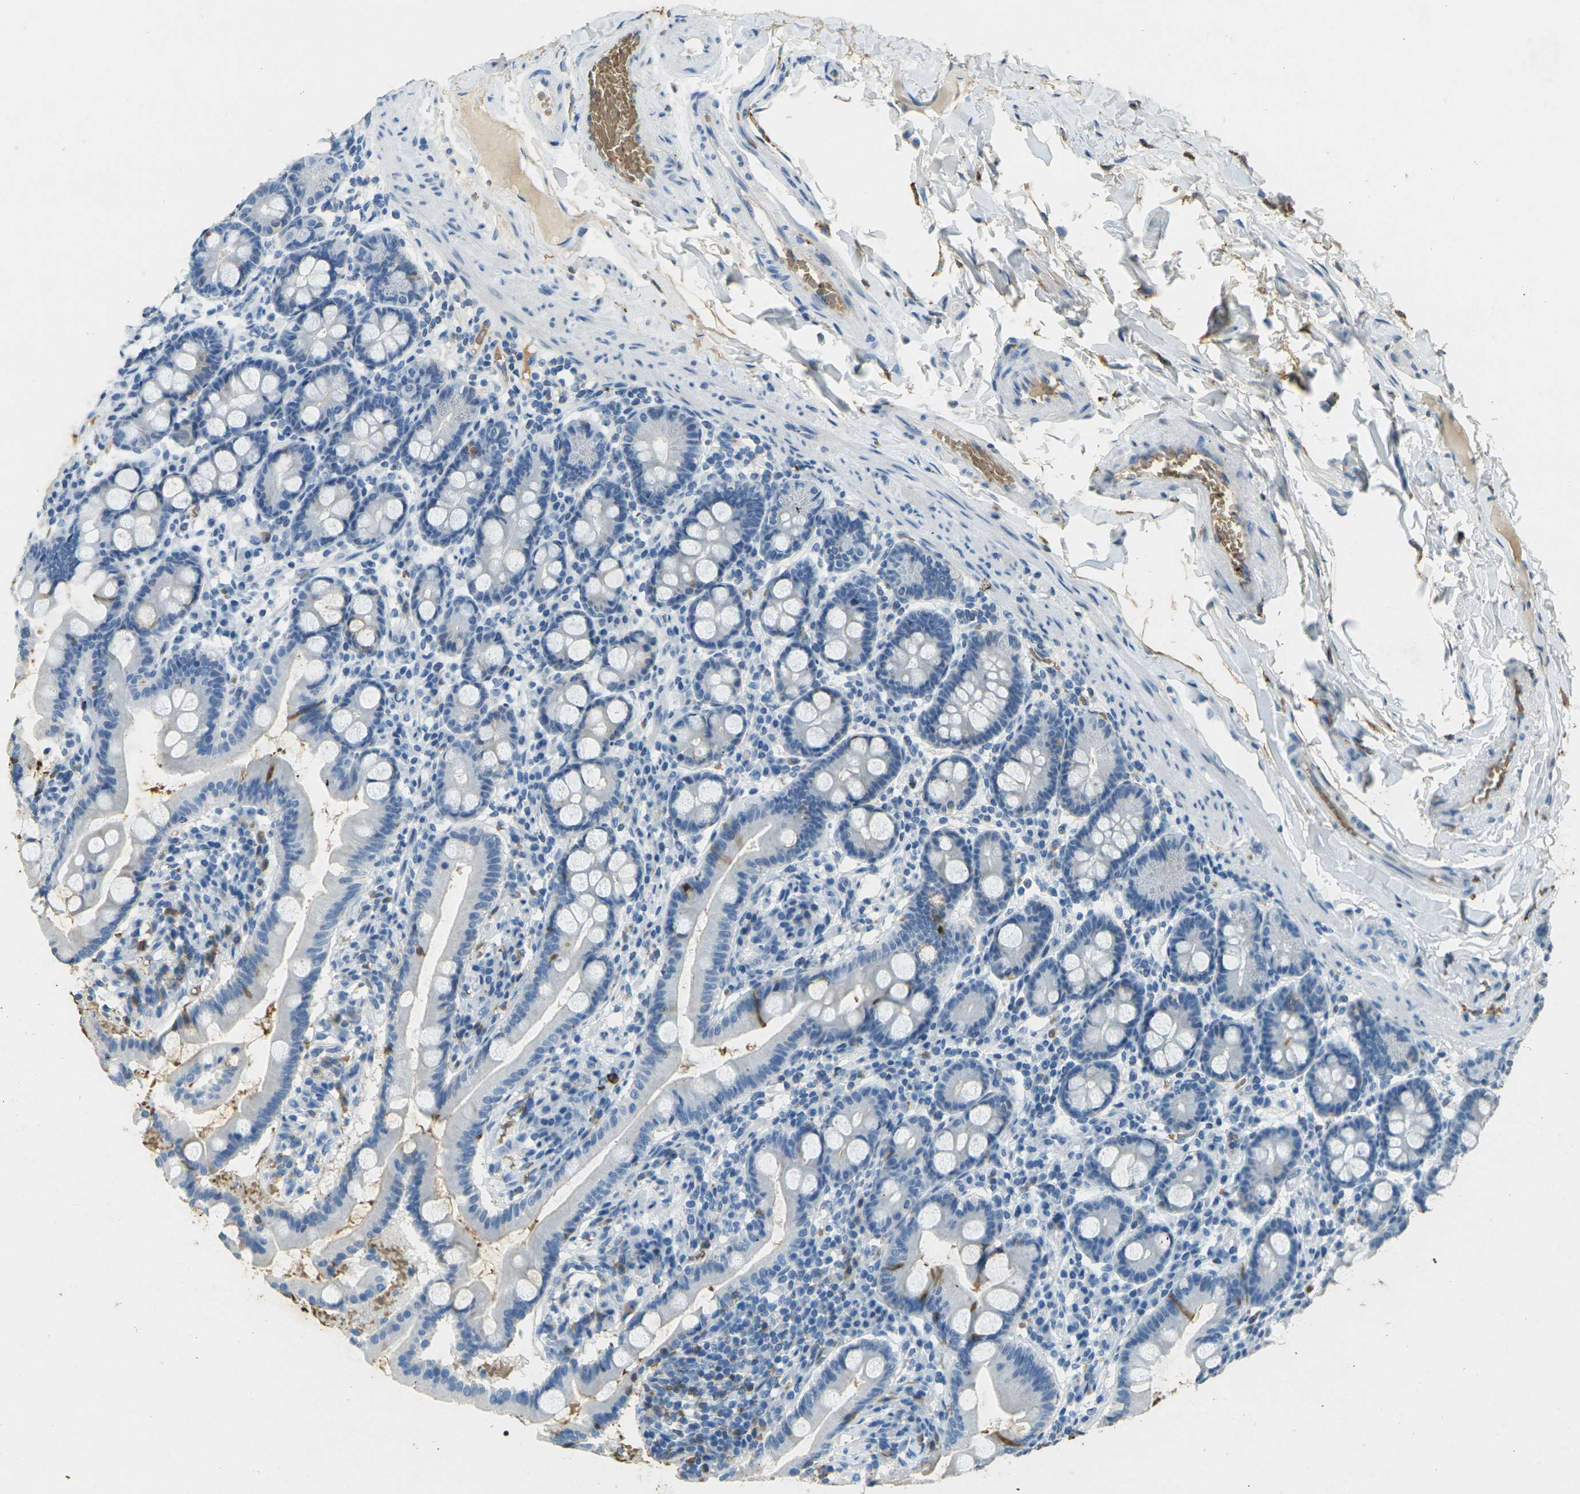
{"staining": {"intensity": "negative", "quantity": "none", "location": "none"}, "tissue": "duodenum", "cell_type": "Glandular cells", "image_type": "normal", "snomed": [{"axis": "morphology", "description": "Normal tissue, NOS"}, {"axis": "topography", "description": "Duodenum"}], "caption": "The immunohistochemistry (IHC) histopathology image has no significant expression in glandular cells of duodenum.", "gene": "HBB", "patient": {"sex": "male", "age": 50}}